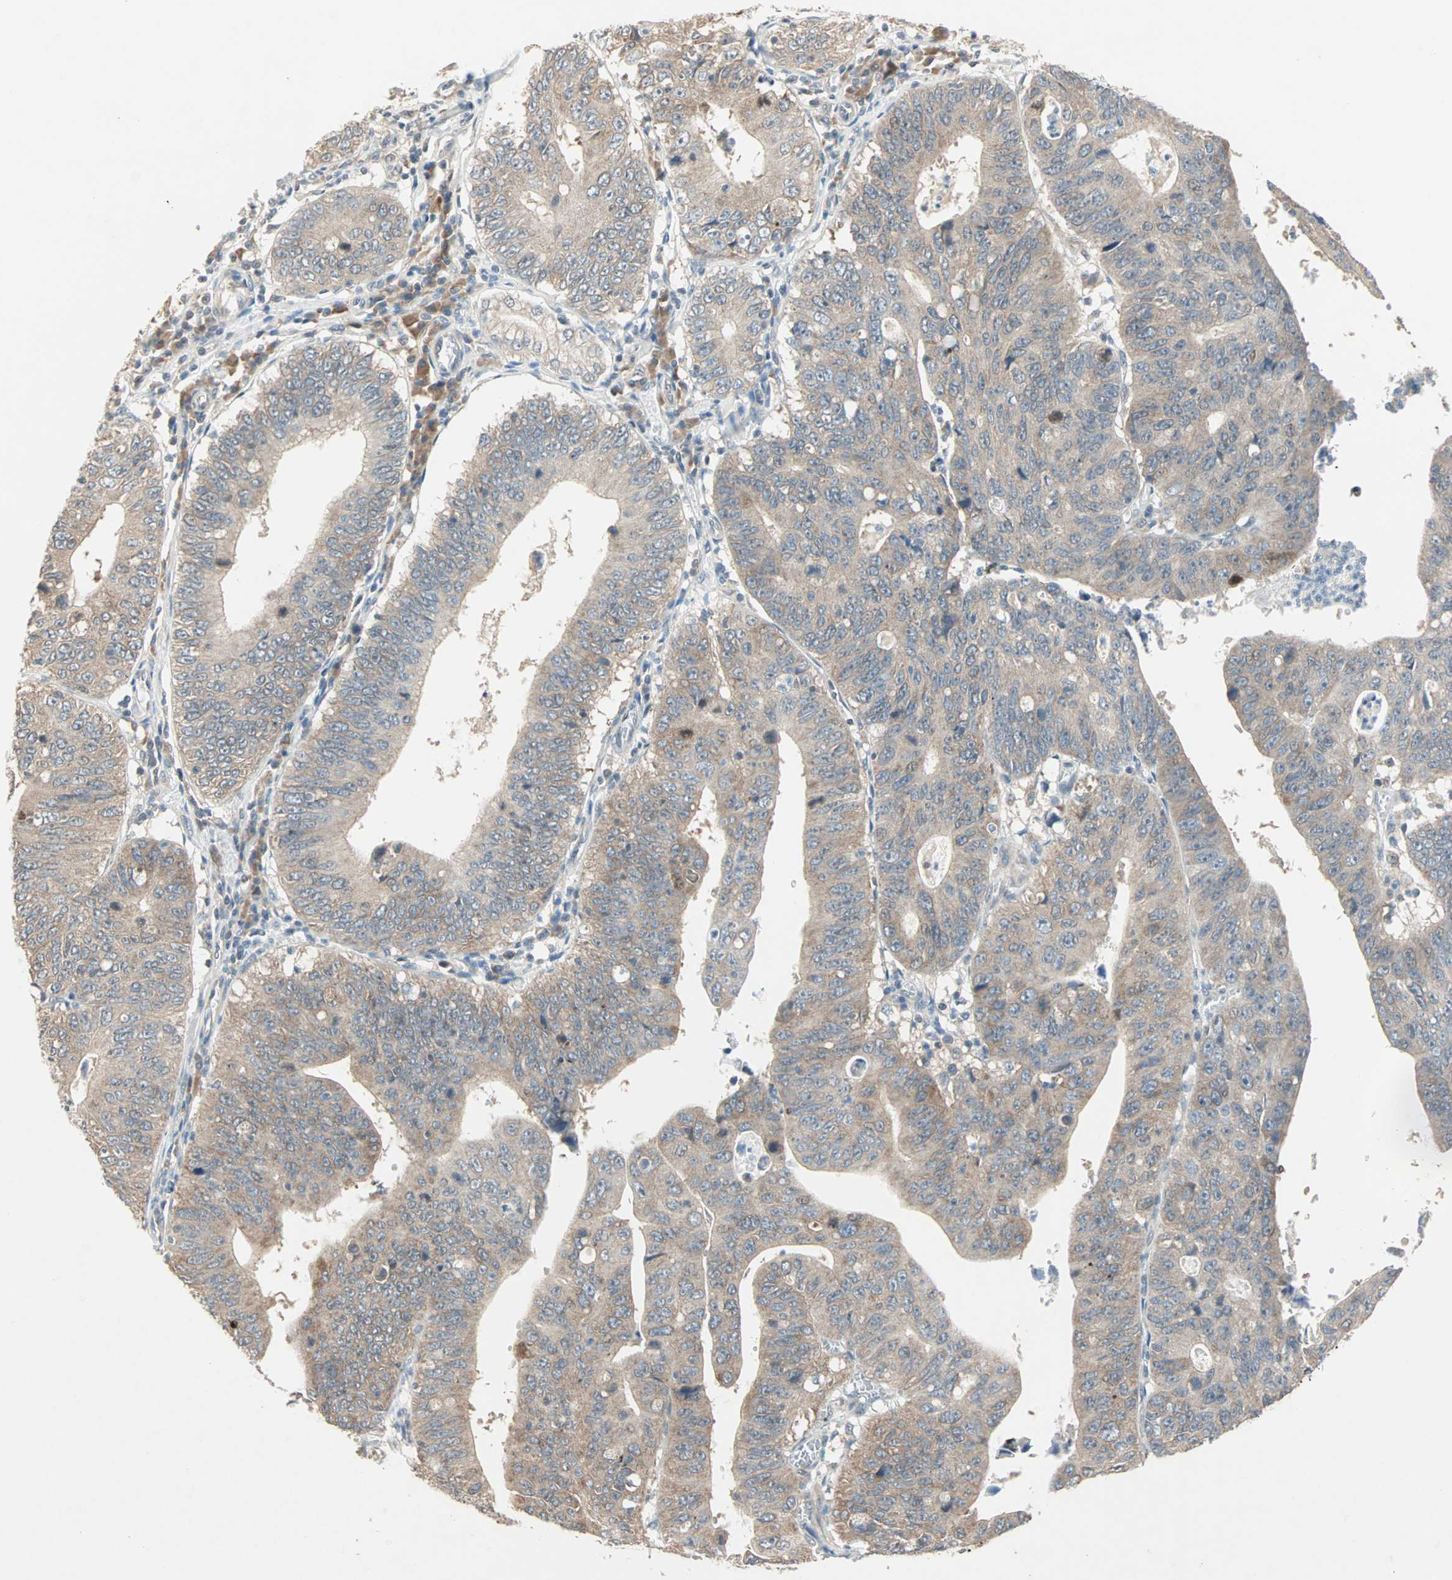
{"staining": {"intensity": "weak", "quantity": ">75%", "location": "cytoplasmic/membranous"}, "tissue": "stomach cancer", "cell_type": "Tumor cells", "image_type": "cancer", "snomed": [{"axis": "morphology", "description": "Adenocarcinoma, NOS"}, {"axis": "topography", "description": "Stomach"}], "caption": "Immunohistochemistry (DAB (3,3'-diaminobenzidine)) staining of adenocarcinoma (stomach) displays weak cytoplasmic/membranous protein positivity in about >75% of tumor cells.", "gene": "TTF2", "patient": {"sex": "male", "age": 59}}